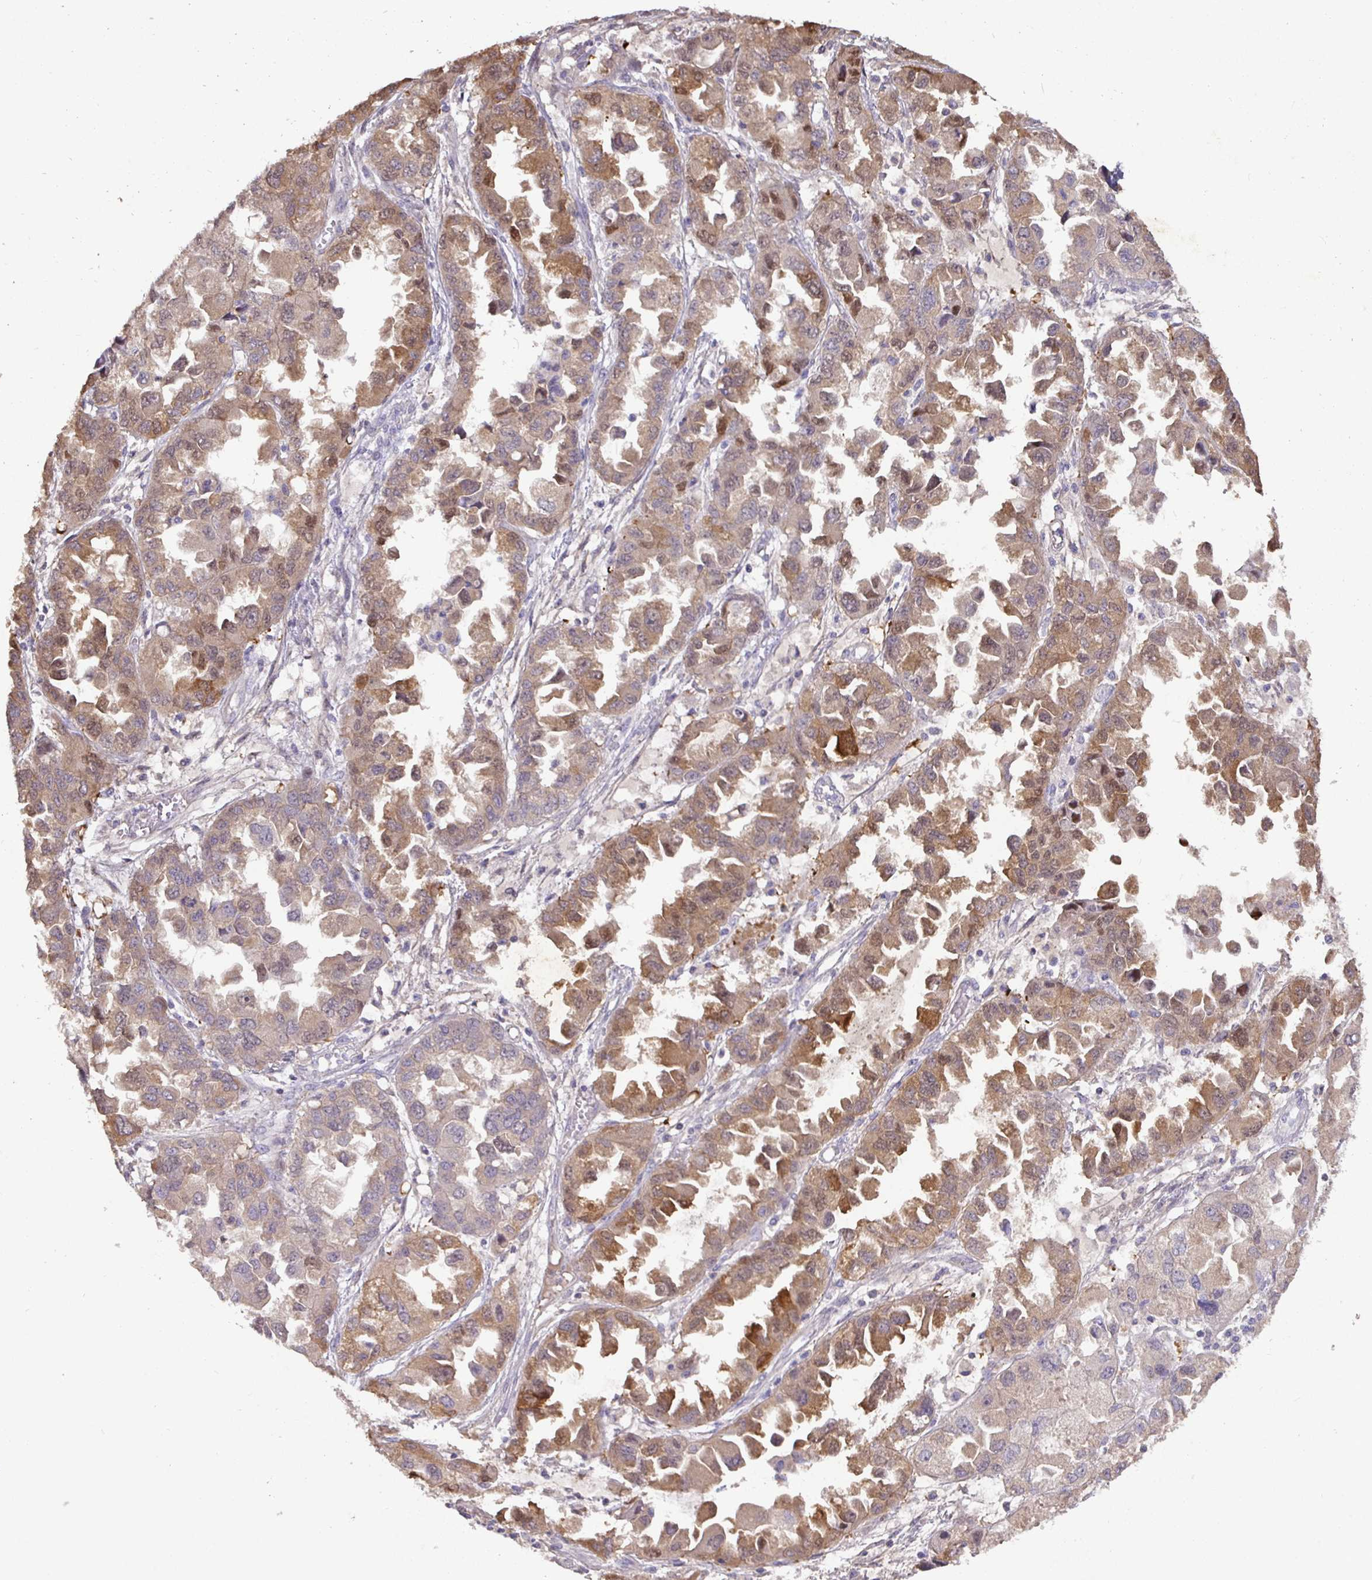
{"staining": {"intensity": "moderate", "quantity": ">75%", "location": "cytoplasmic/membranous,nuclear"}, "tissue": "ovarian cancer", "cell_type": "Tumor cells", "image_type": "cancer", "snomed": [{"axis": "morphology", "description": "Cystadenocarcinoma, serous, NOS"}, {"axis": "topography", "description": "Ovary"}], "caption": "Serous cystadenocarcinoma (ovarian) tissue displays moderate cytoplasmic/membranous and nuclear staining in about >75% of tumor cells", "gene": "SHISA4", "patient": {"sex": "female", "age": 84}}